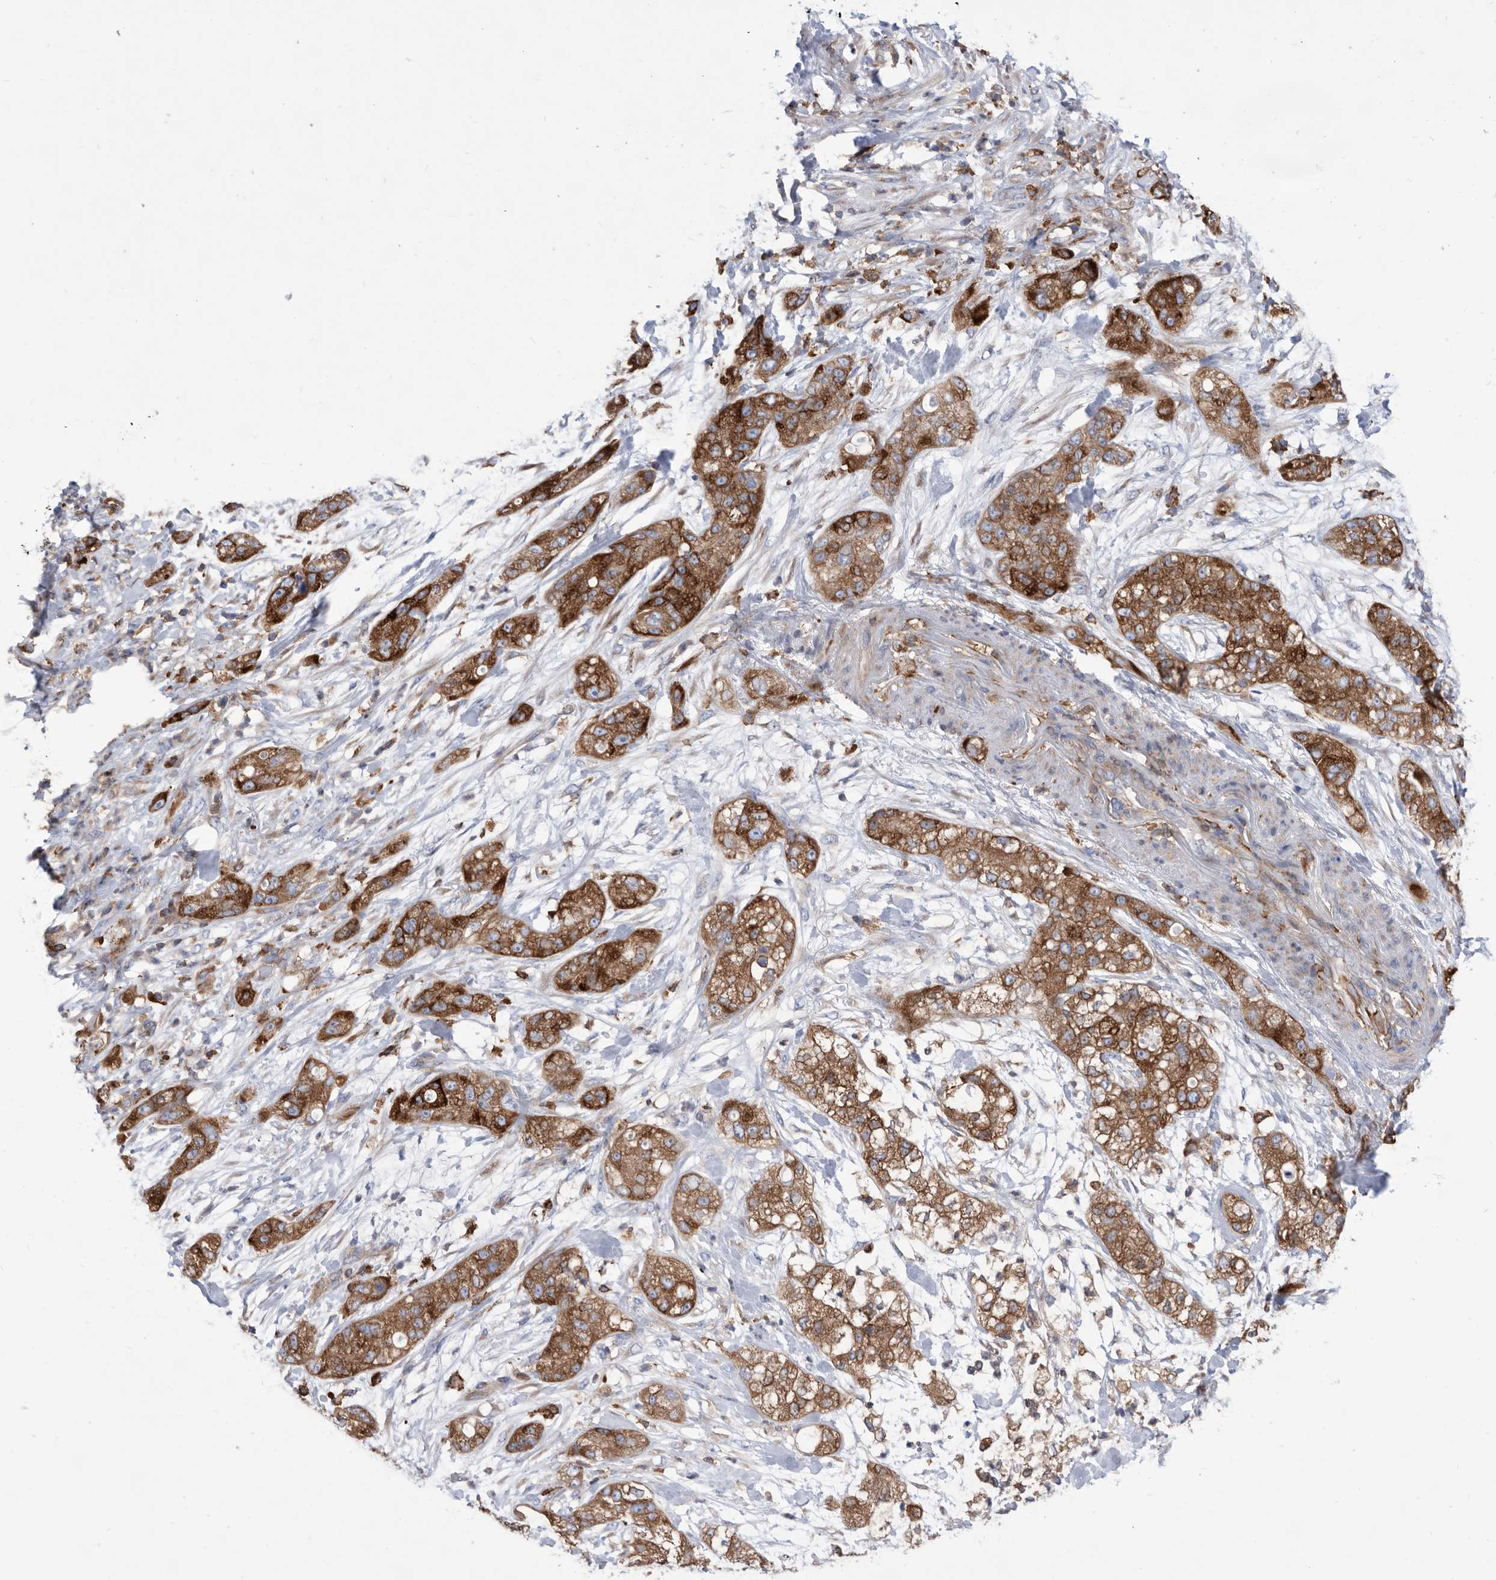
{"staining": {"intensity": "strong", "quantity": ">75%", "location": "cytoplasmic/membranous"}, "tissue": "pancreatic cancer", "cell_type": "Tumor cells", "image_type": "cancer", "snomed": [{"axis": "morphology", "description": "Adenocarcinoma, NOS"}, {"axis": "topography", "description": "Pancreas"}], "caption": "A photomicrograph of pancreatic adenocarcinoma stained for a protein demonstrates strong cytoplasmic/membranous brown staining in tumor cells.", "gene": "SMG7", "patient": {"sex": "female", "age": 78}}